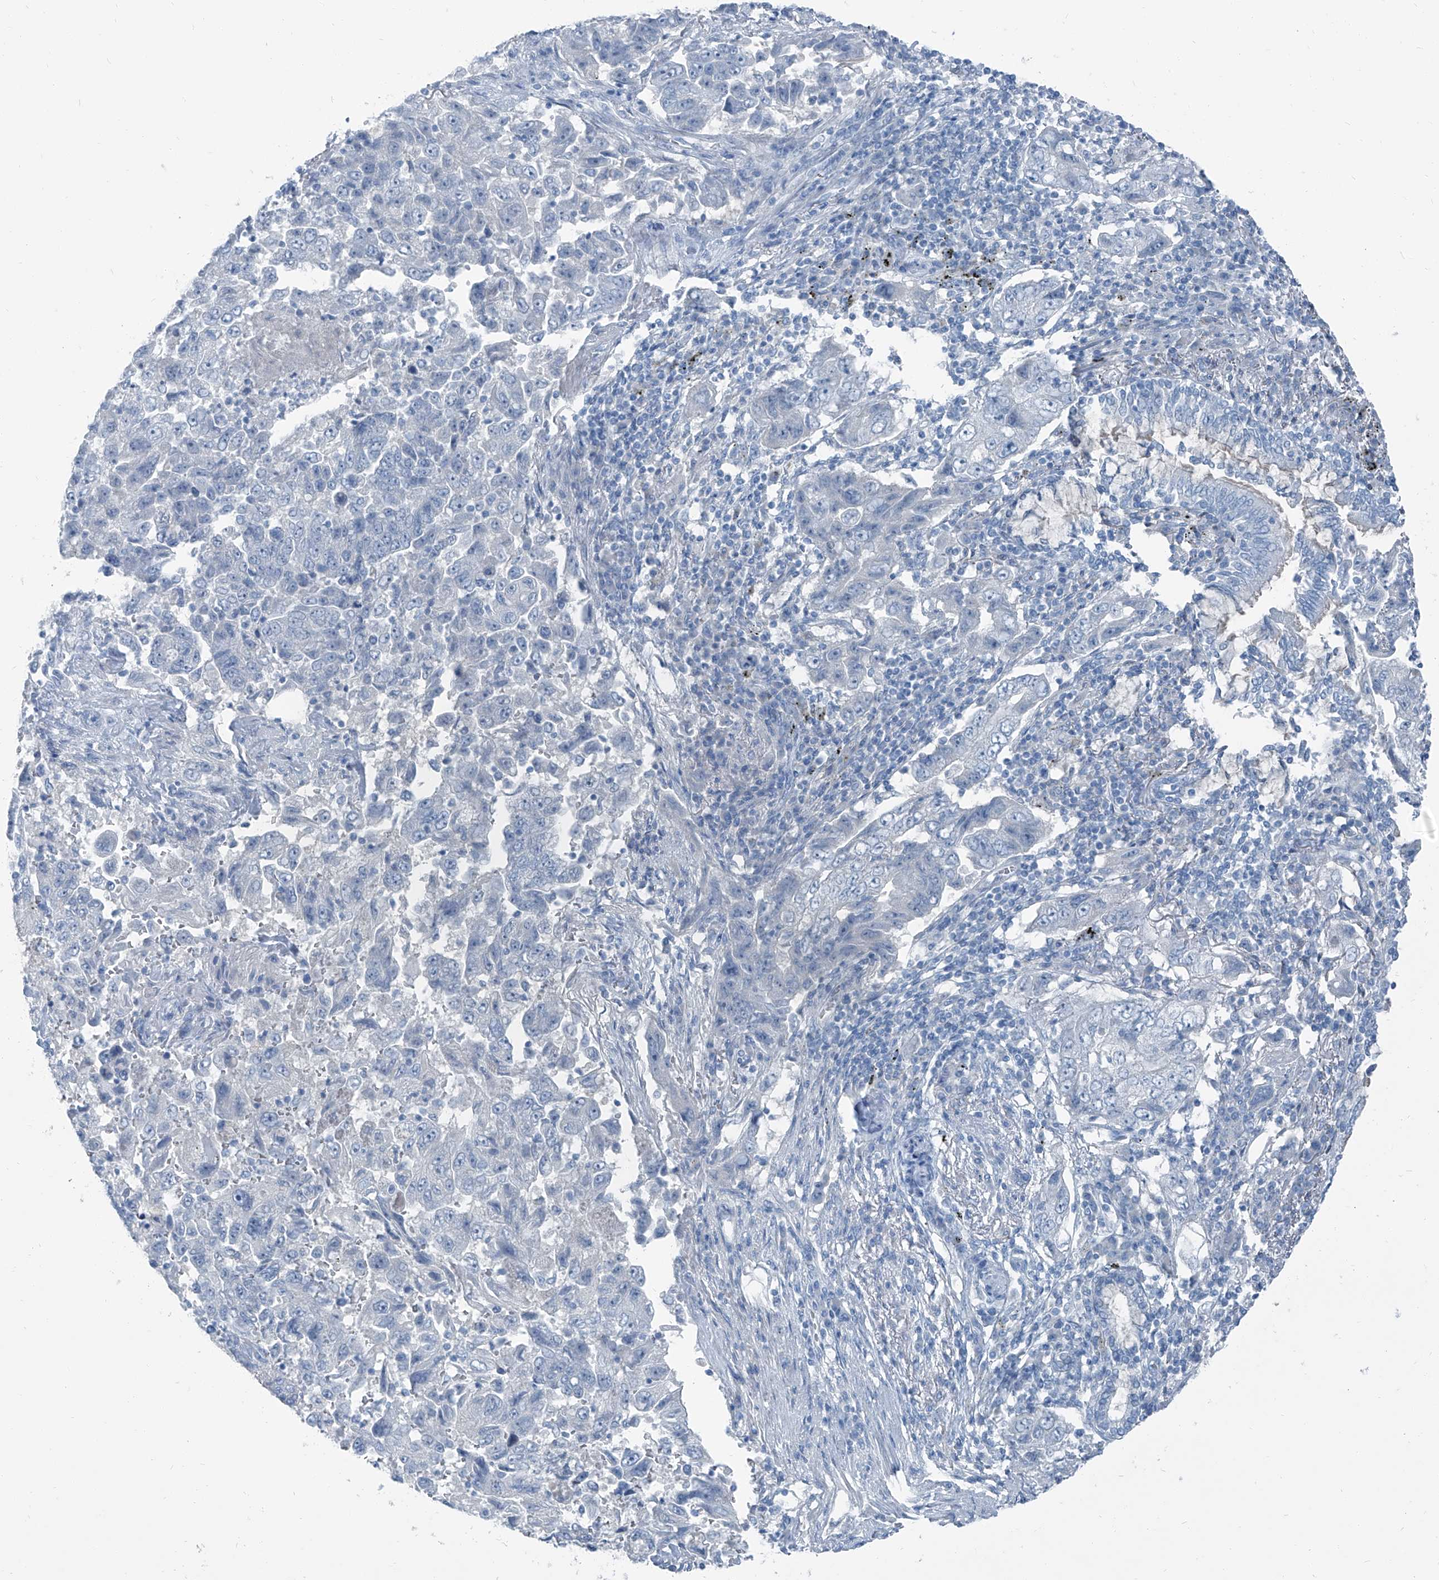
{"staining": {"intensity": "negative", "quantity": "none", "location": "none"}, "tissue": "lung cancer", "cell_type": "Tumor cells", "image_type": "cancer", "snomed": [{"axis": "morphology", "description": "Adenocarcinoma, NOS"}, {"axis": "topography", "description": "Lung"}], "caption": "A micrograph of human adenocarcinoma (lung) is negative for staining in tumor cells.", "gene": "RGN", "patient": {"sex": "female", "age": 51}}